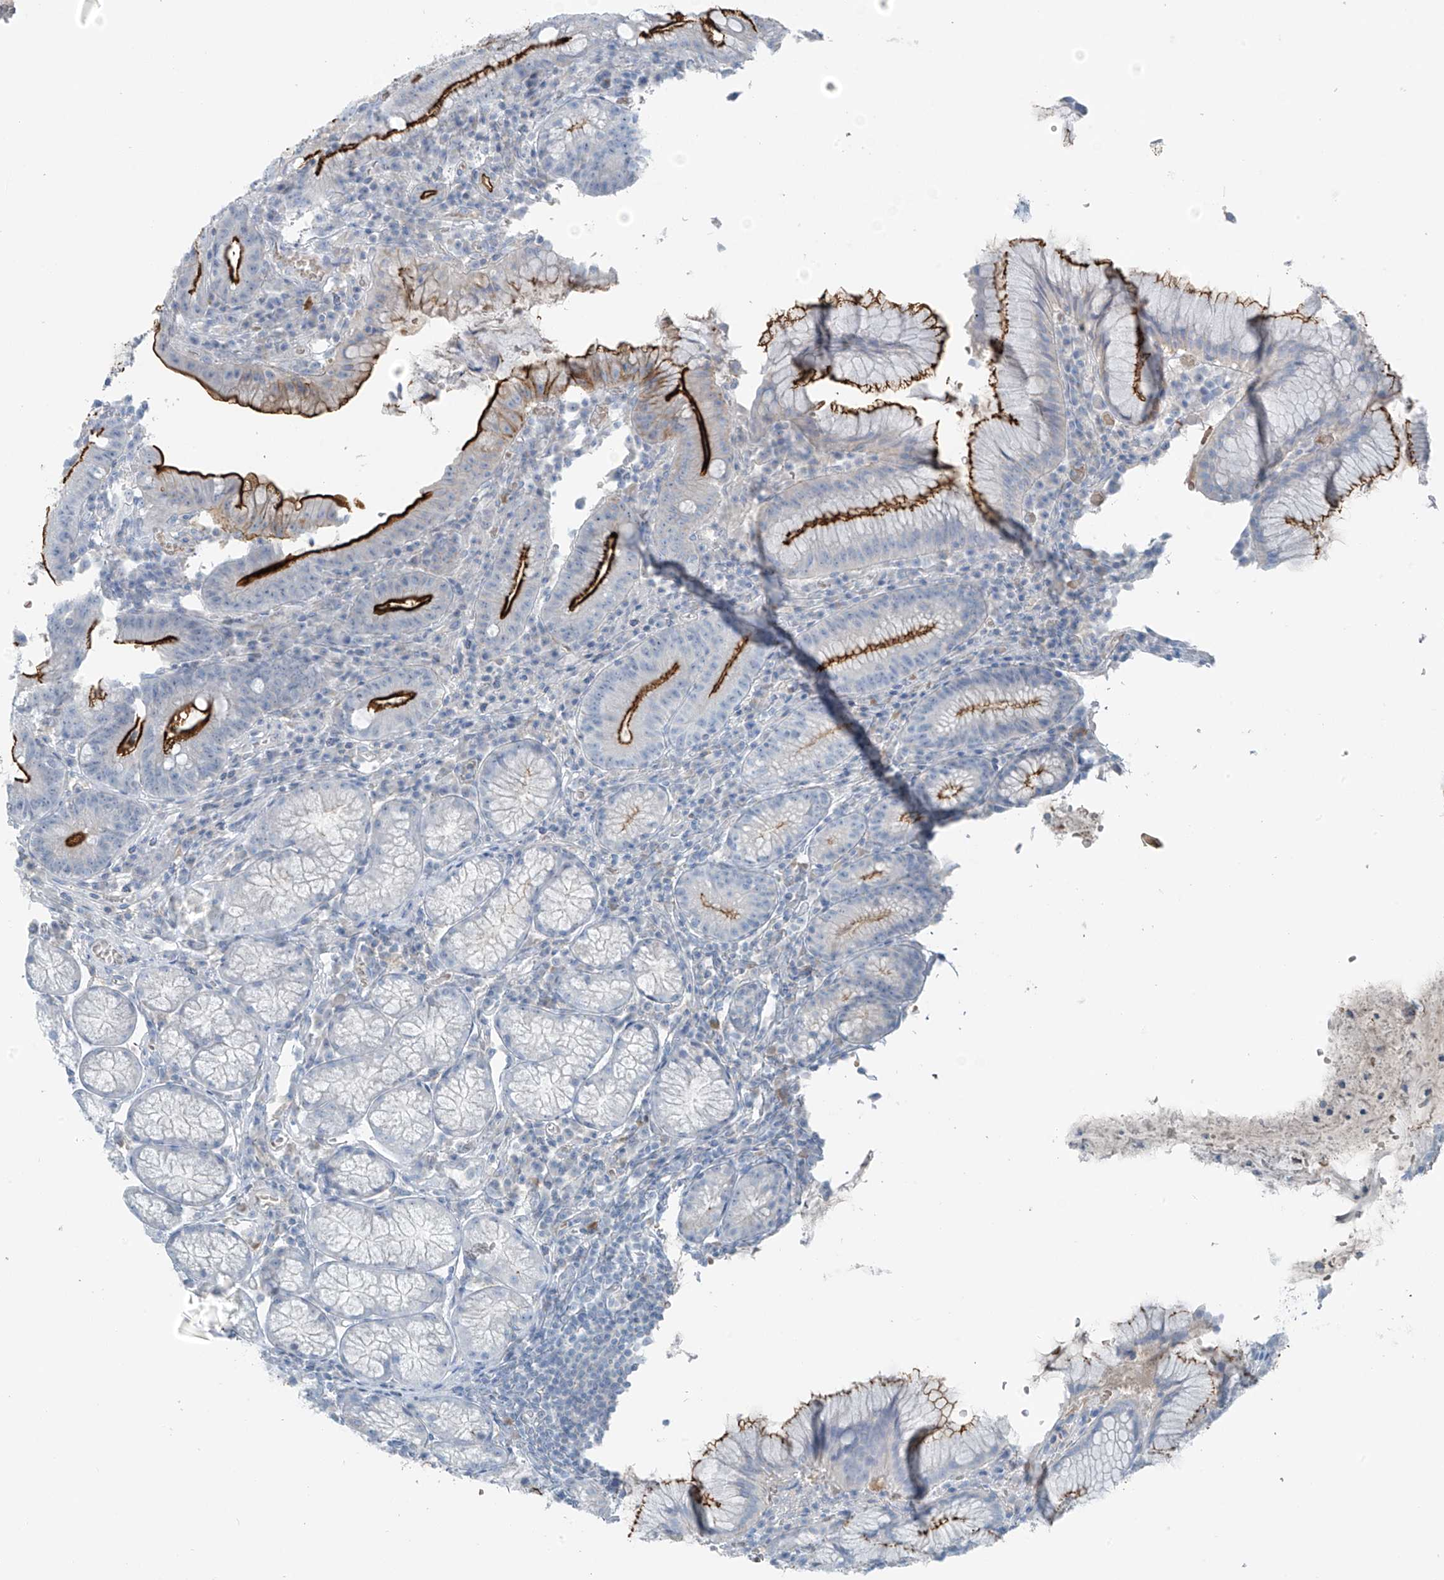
{"staining": {"intensity": "strong", "quantity": "<25%", "location": "cytoplasmic/membranous"}, "tissue": "stomach", "cell_type": "Glandular cells", "image_type": "normal", "snomed": [{"axis": "morphology", "description": "Normal tissue, NOS"}, {"axis": "topography", "description": "Stomach"}], "caption": "An immunohistochemistry histopathology image of normal tissue is shown. Protein staining in brown shows strong cytoplasmic/membranous positivity in stomach within glandular cells.", "gene": "FAM131C", "patient": {"sex": "male", "age": 55}}